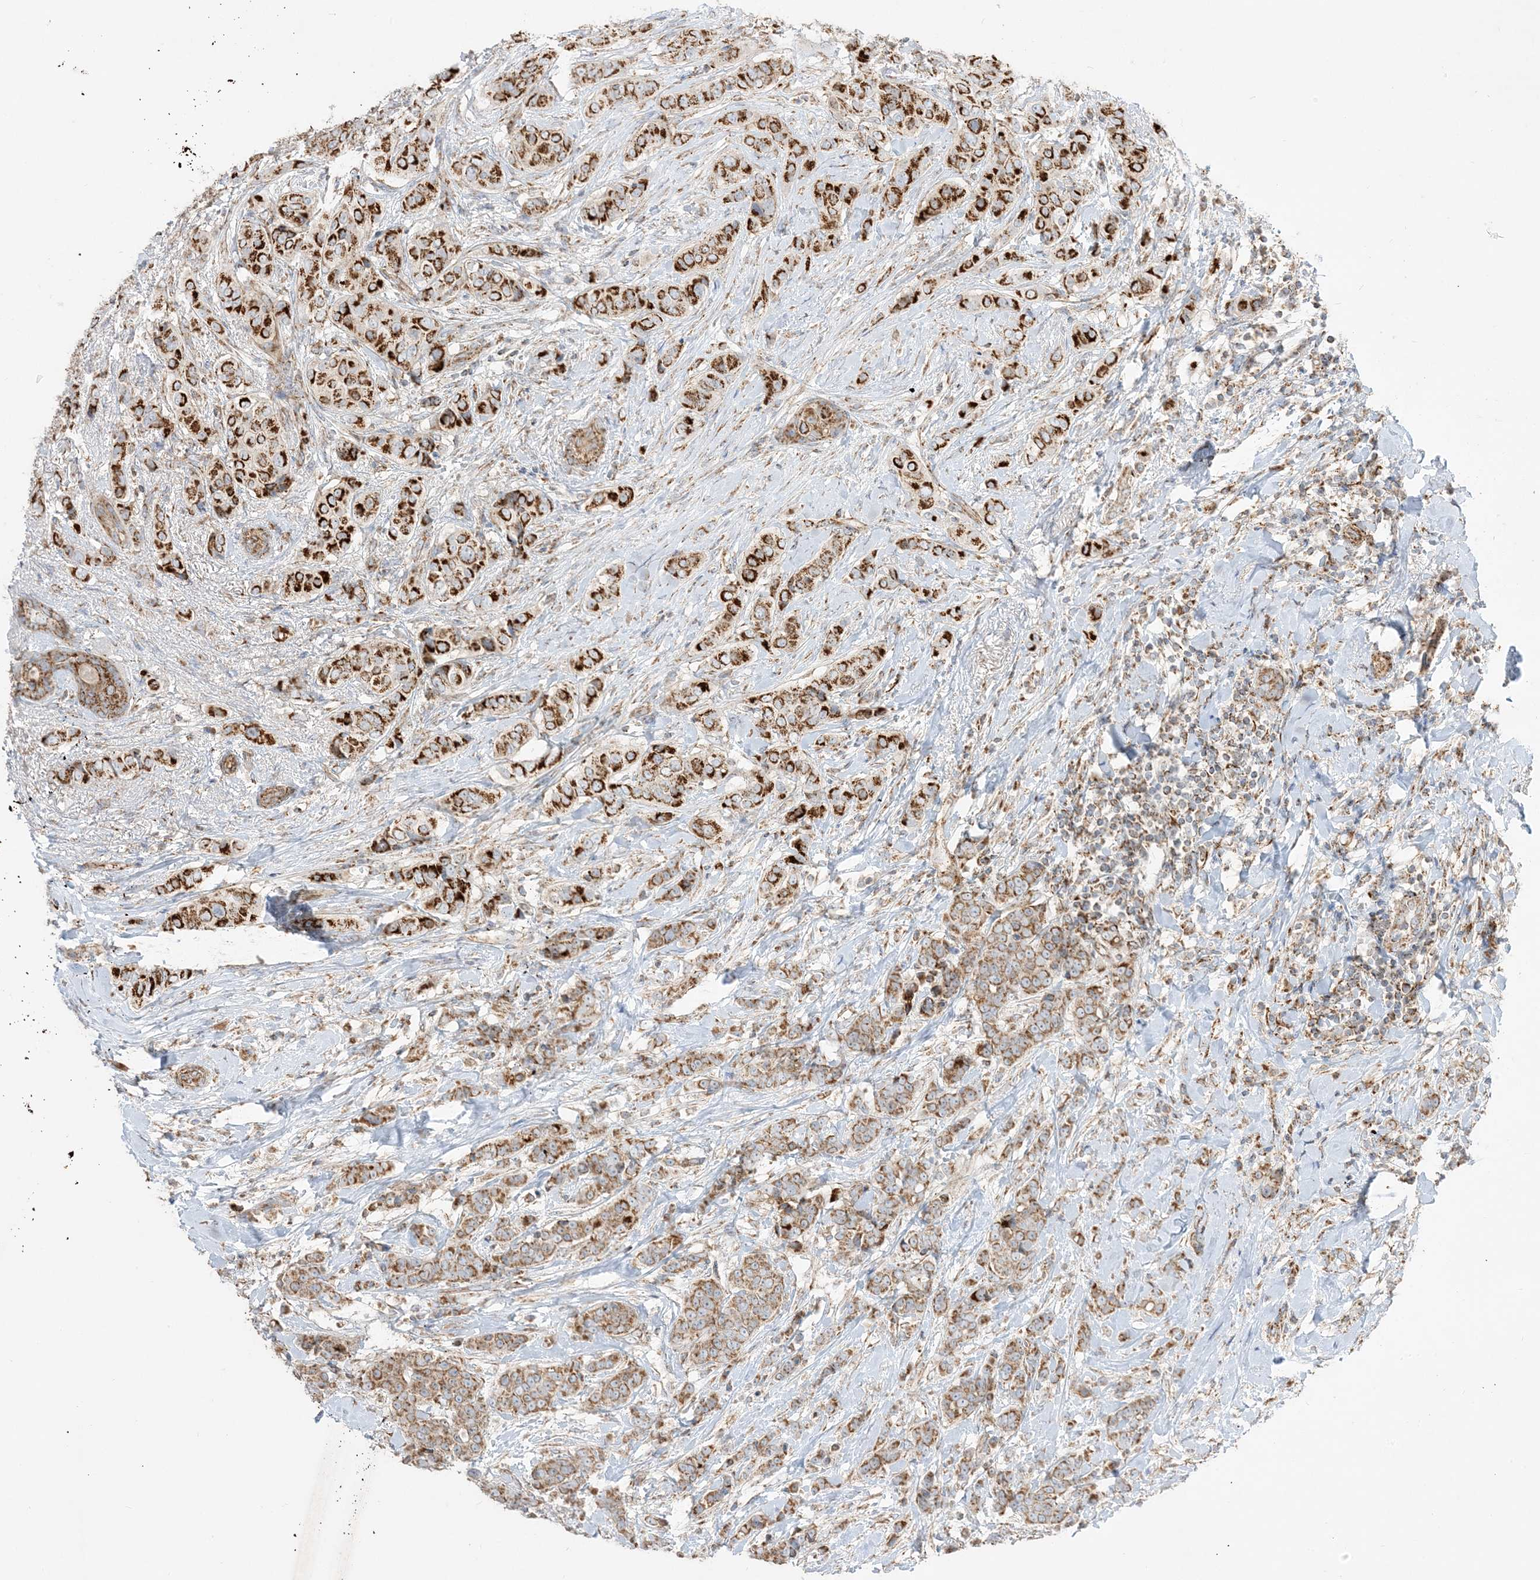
{"staining": {"intensity": "strong", "quantity": ">75%", "location": "cytoplasmic/membranous"}, "tissue": "breast cancer", "cell_type": "Tumor cells", "image_type": "cancer", "snomed": [{"axis": "morphology", "description": "Lobular carcinoma"}, {"axis": "topography", "description": "Breast"}], "caption": "An immunohistochemistry histopathology image of tumor tissue is shown. Protein staining in brown highlights strong cytoplasmic/membranous positivity in breast lobular carcinoma within tumor cells.", "gene": "NDUFAF3", "patient": {"sex": "female", "age": 51}}